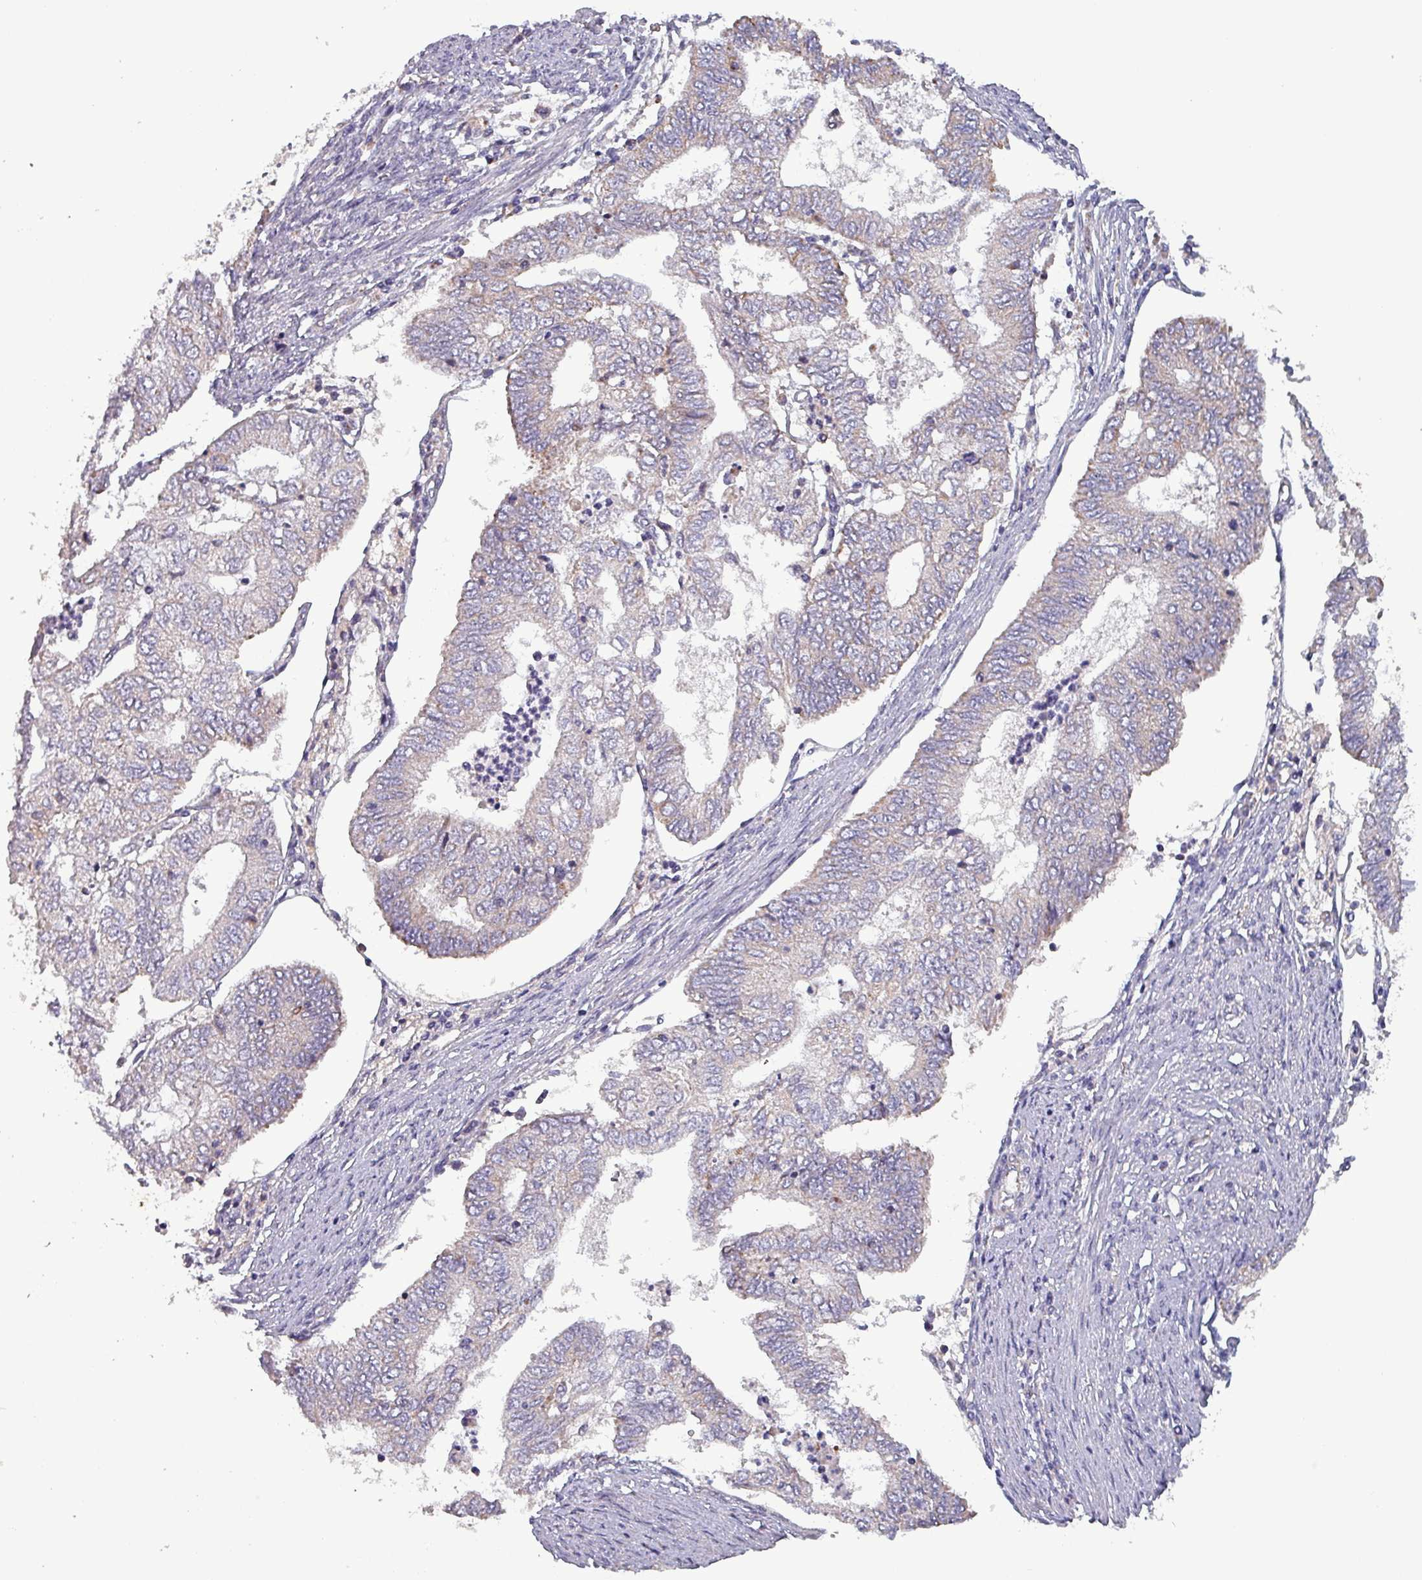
{"staining": {"intensity": "negative", "quantity": "none", "location": "none"}, "tissue": "endometrial cancer", "cell_type": "Tumor cells", "image_type": "cancer", "snomed": [{"axis": "morphology", "description": "Adenocarcinoma, NOS"}, {"axis": "topography", "description": "Endometrium"}], "caption": "Human endometrial cancer stained for a protein using immunohistochemistry exhibits no positivity in tumor cells.", "gene": "ZNF322", "patient": {"sex": "female", "age": 68}}